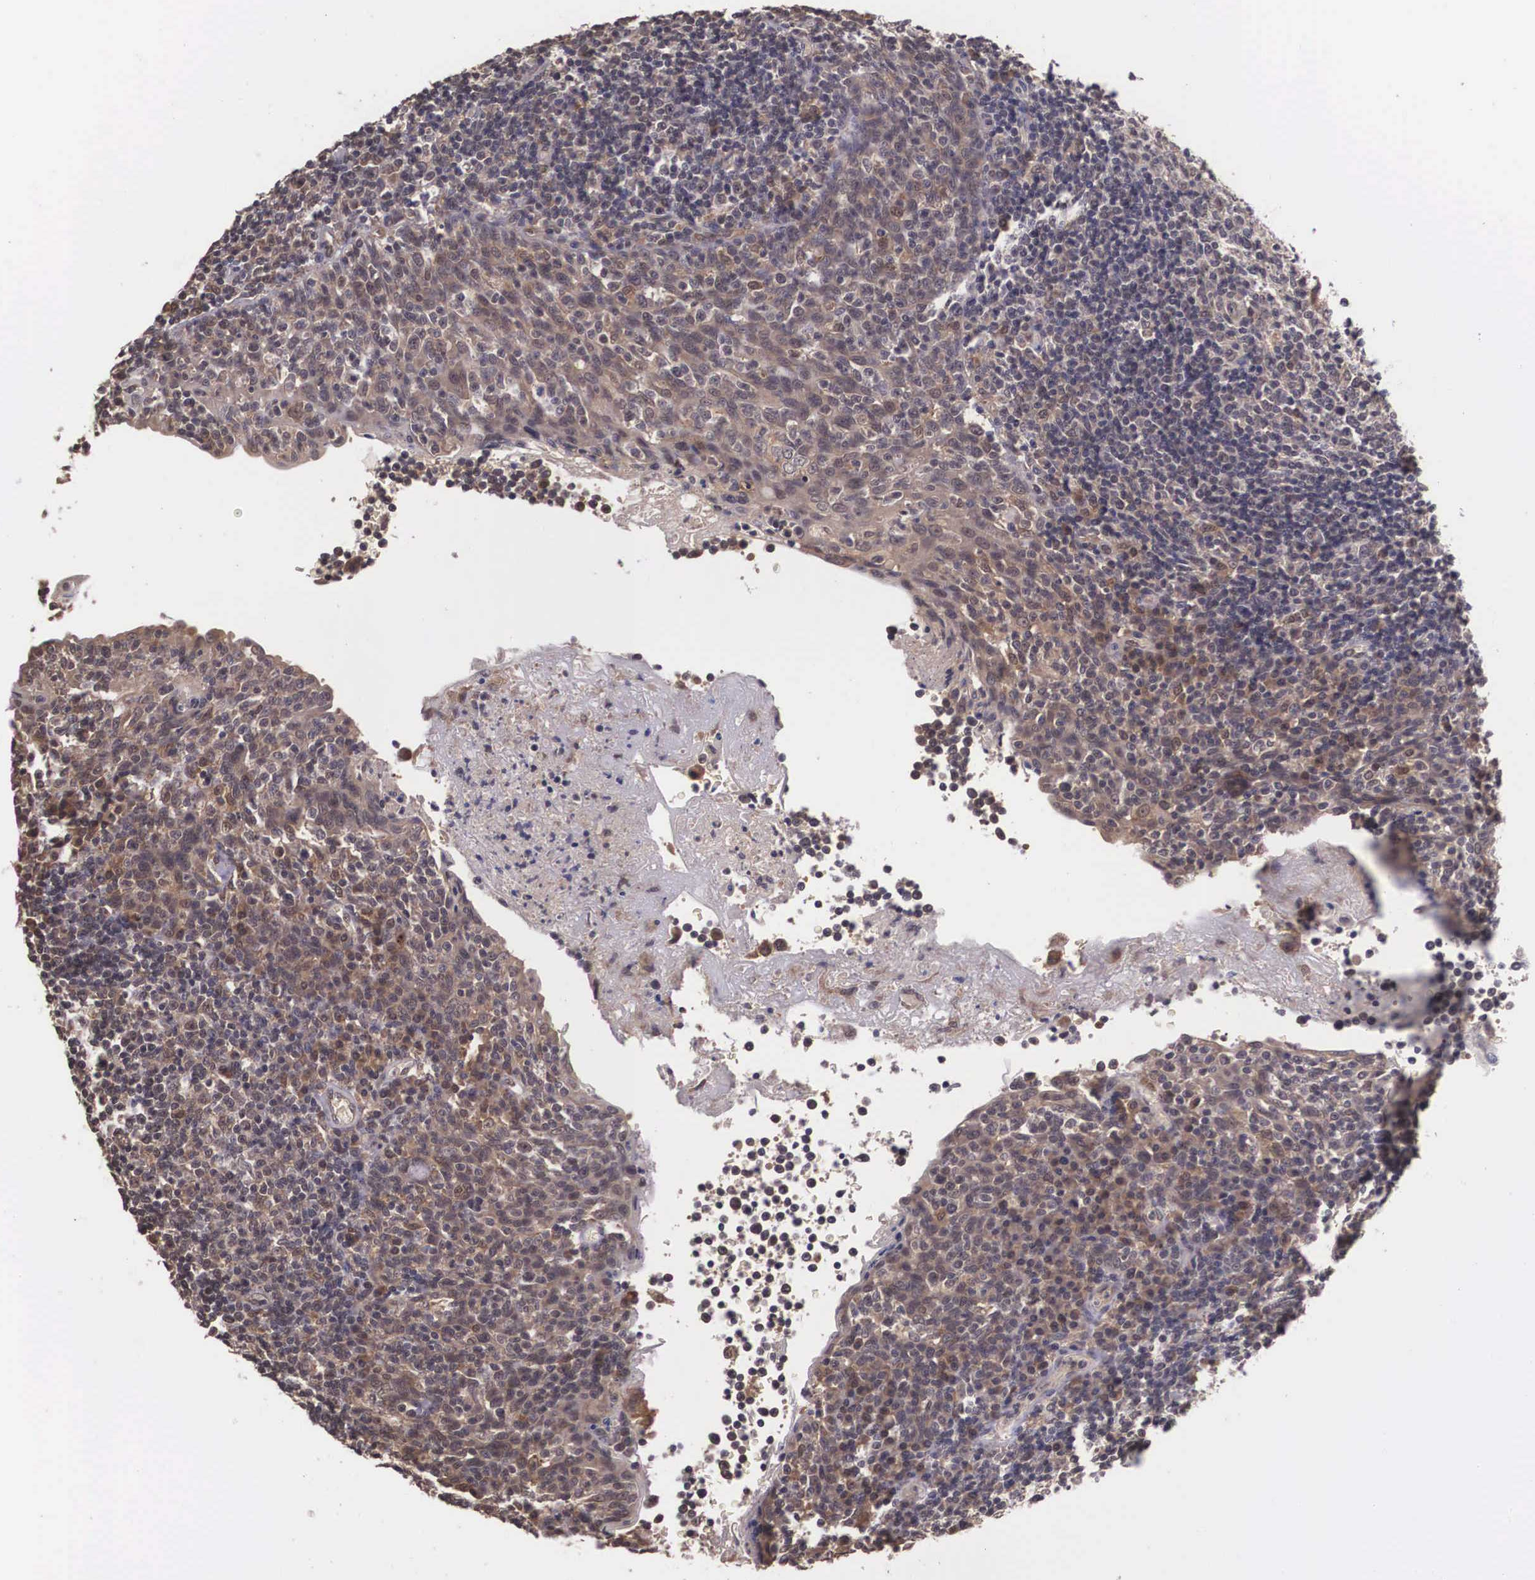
{"staining": {"intensity": "negative", "quantity": "none", "location": "none"}, "tissue": "tonsil", "cell_type": "Germinal center cells", "image_type": "normal", "snomed": [{"axis": "morphology", "description": "Normal tissue, NOS"}, {"axis": "topography", "description": "Tonsil"}], "caption": "DAB immunohistochemical staining of normal tonsil exhibits no significant positivity in germinal center cells.", "gene": "VASH1", "patient": {"sex": "female", "age": 3}}